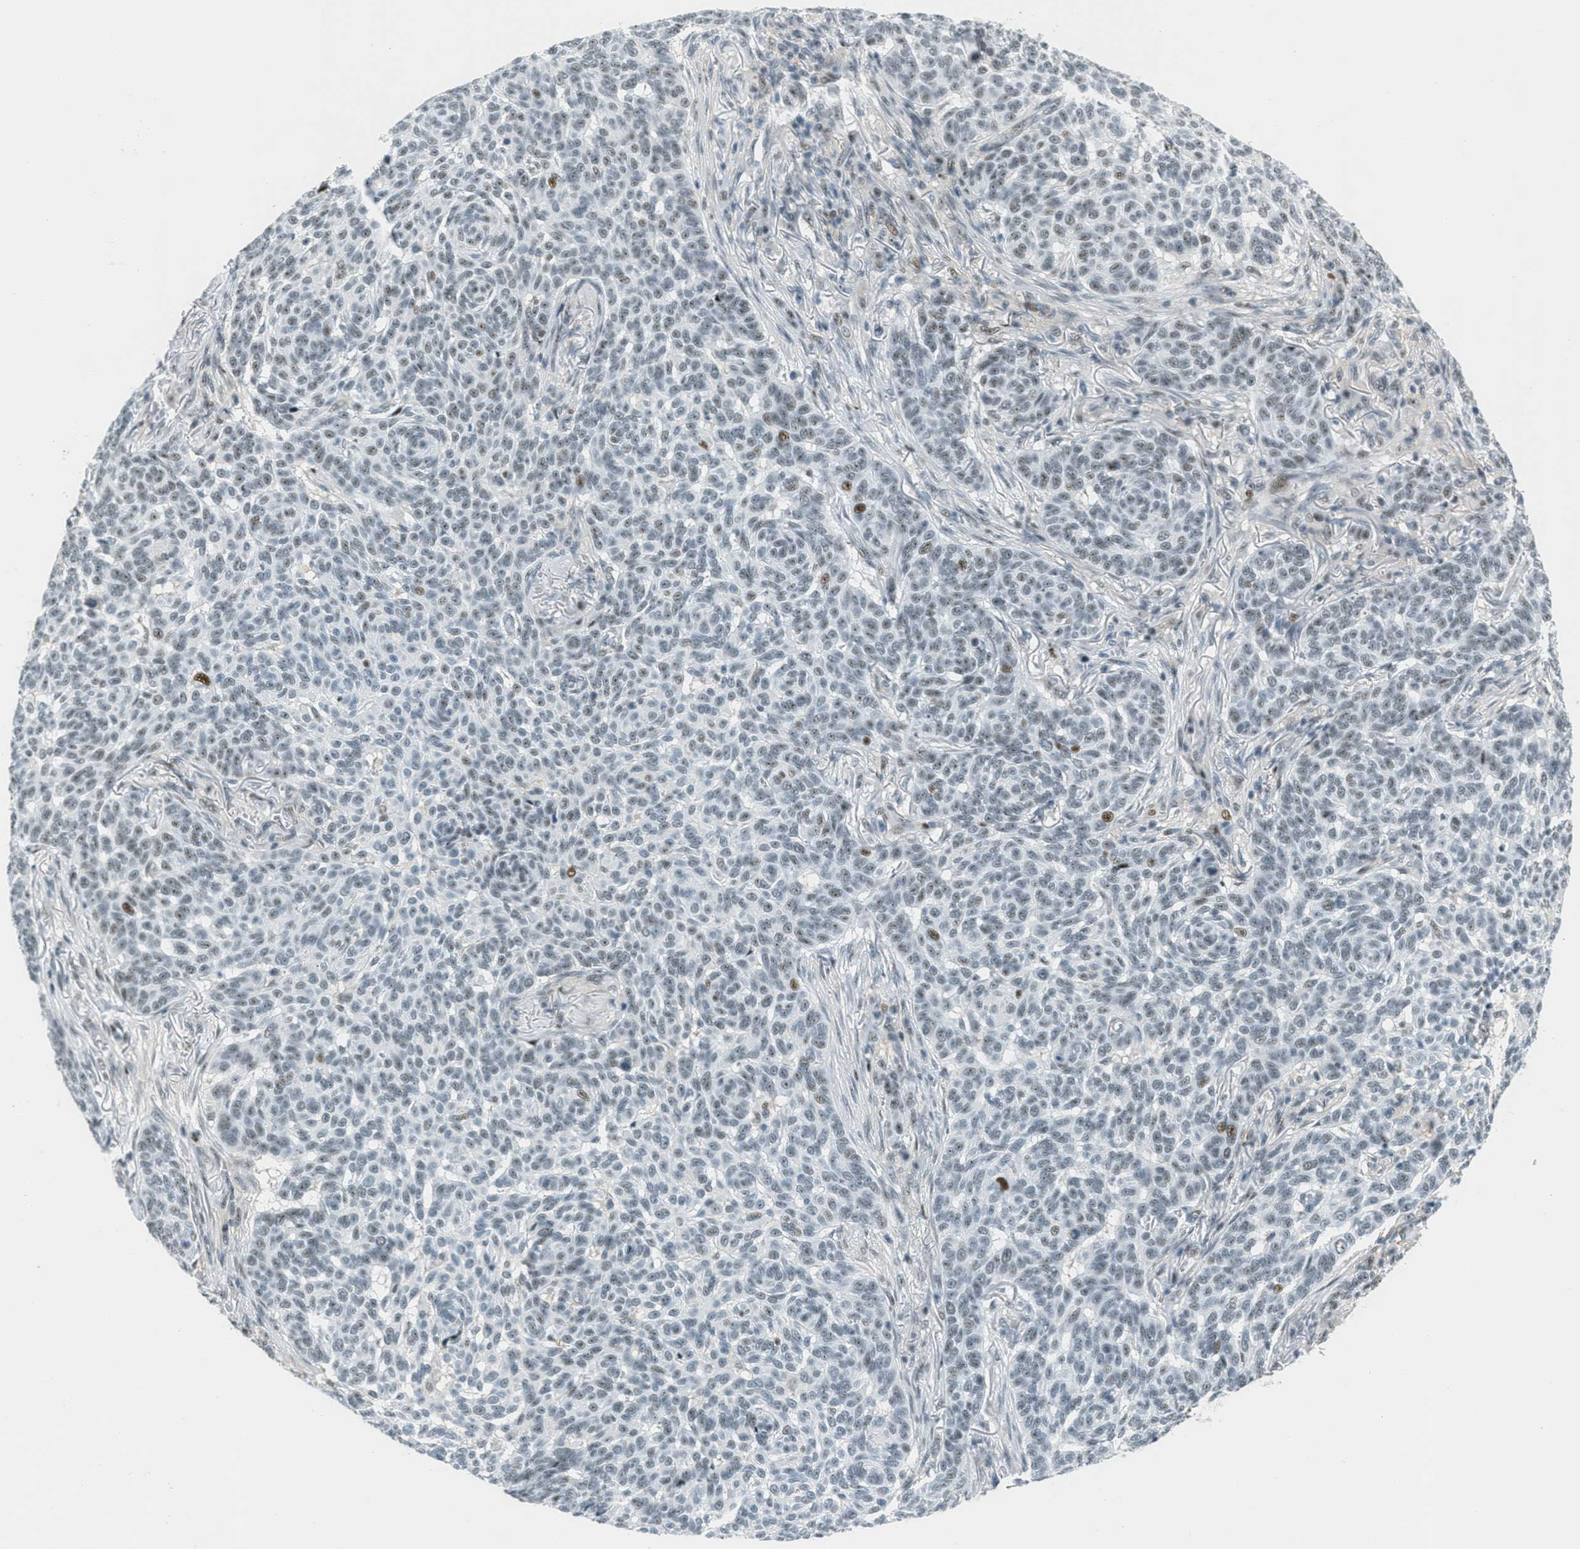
{"staining": {"intensity": "negative", "quantity": "none", "location": "none"}, "tissue": "skin cancer", "cell_type": "Tumor cells", "image_type": "cancer", "snomed": [{"axis": "morphology", "description": "Basal cell carcinoma"}, {"axis": "topography", "description": "Skin"}], "caption": "DAB immunohistochemical staining of skin cancer (basal cell carcinoma) displays no significant expression in tumor cells.", "gene": "ZDHHC23", "patient": {"sex": "male", "age": 85}}